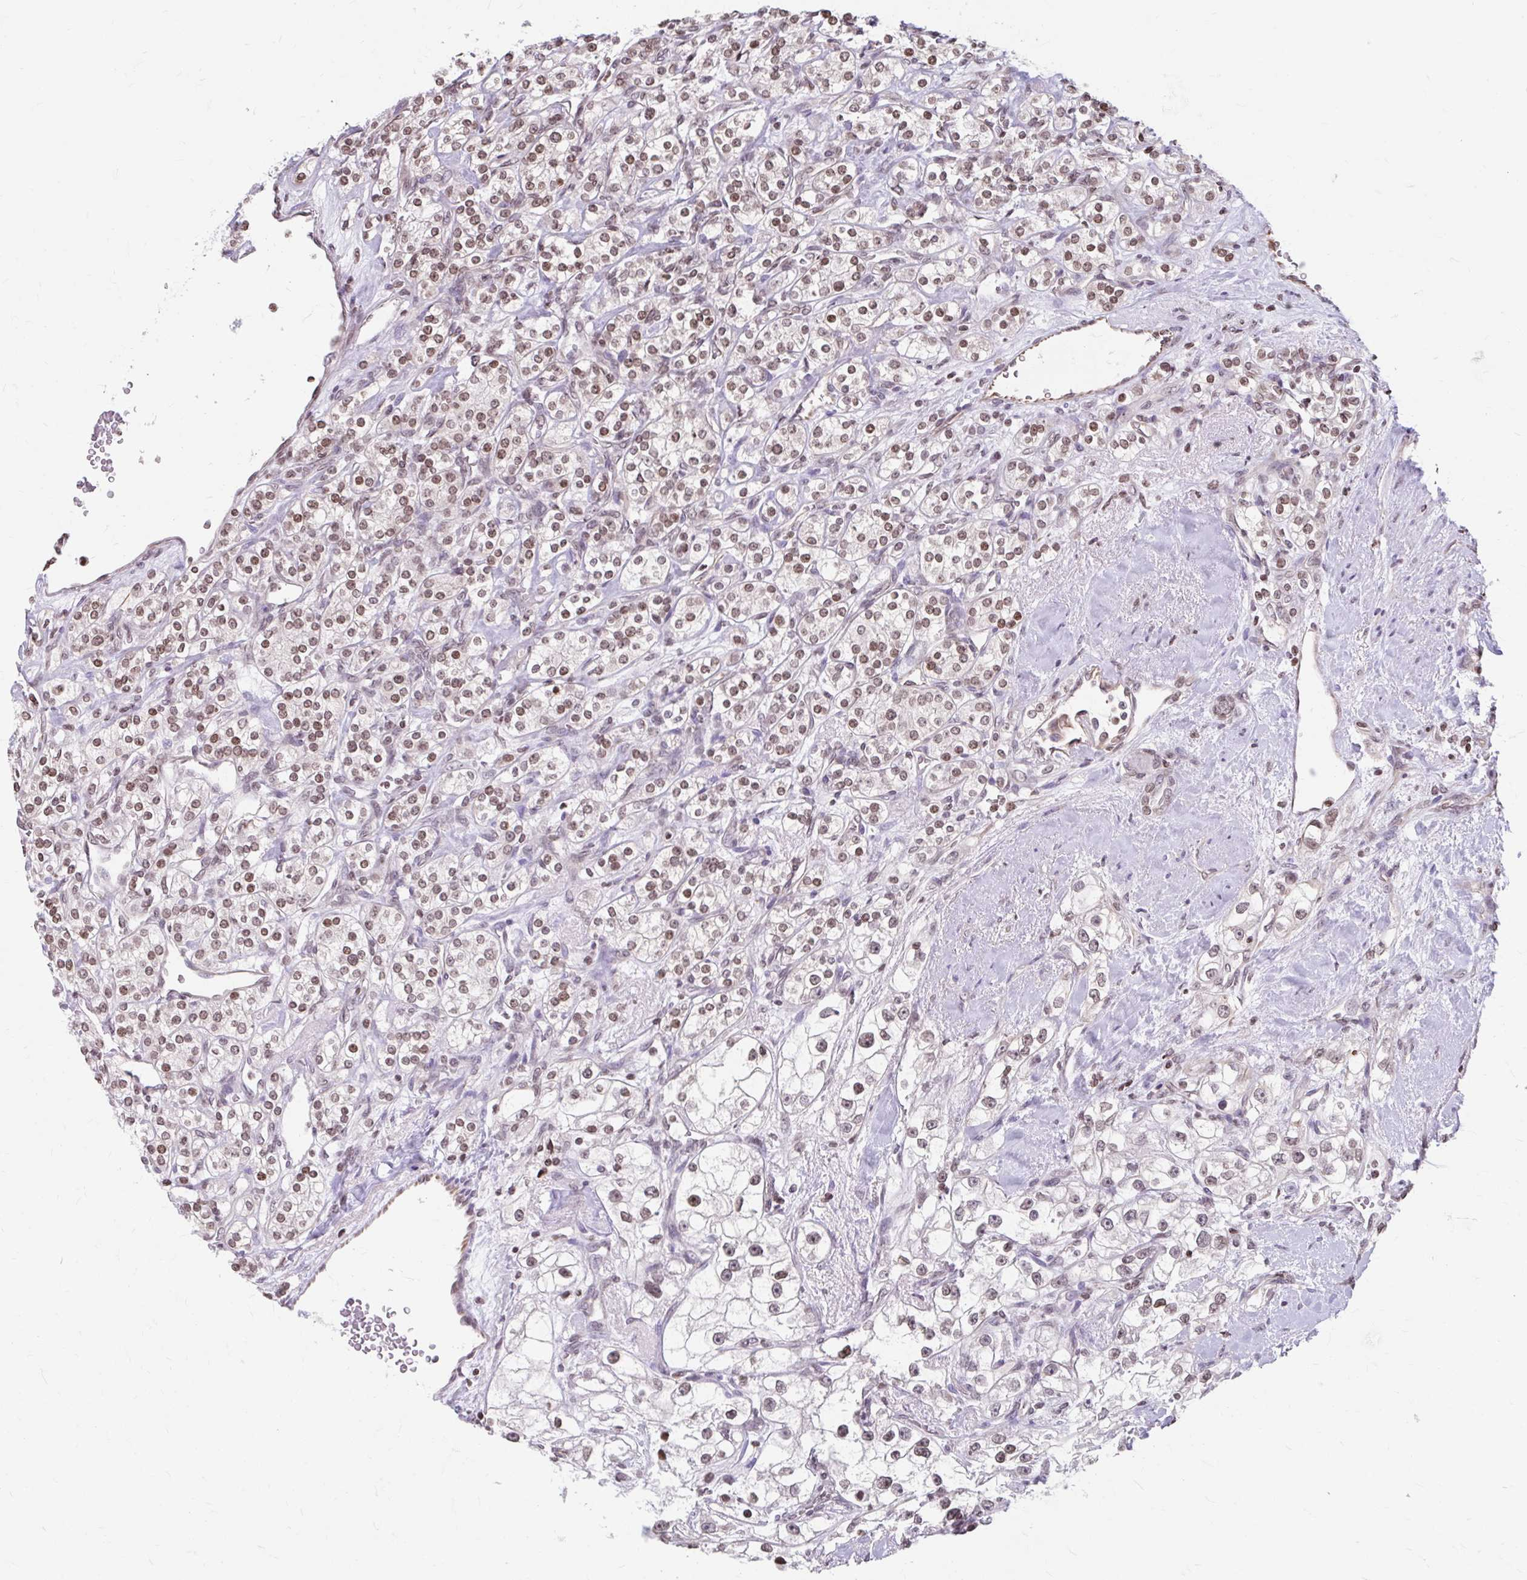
{"staining": {"intensity": "moderate", "quantity": ">75%", "location": "nuclear"}, "tissue": "renal cancer", "cell_type": "Tumor cells", "image_type": "cancer", "snomed": [{"axis": "morphology", "description": "Adenocarcinoma, NOS"}, {"axis": "topography", "description": "Kidney"}], "caption": "Approximately >75% of tumor cells in human adenocarcinoma (renal) reveal moderate nuclear protein expression as visualized by brown immunohistochemical staining.", "gene": "ORC3", "patient": {"sex": "male", "age": 77}}